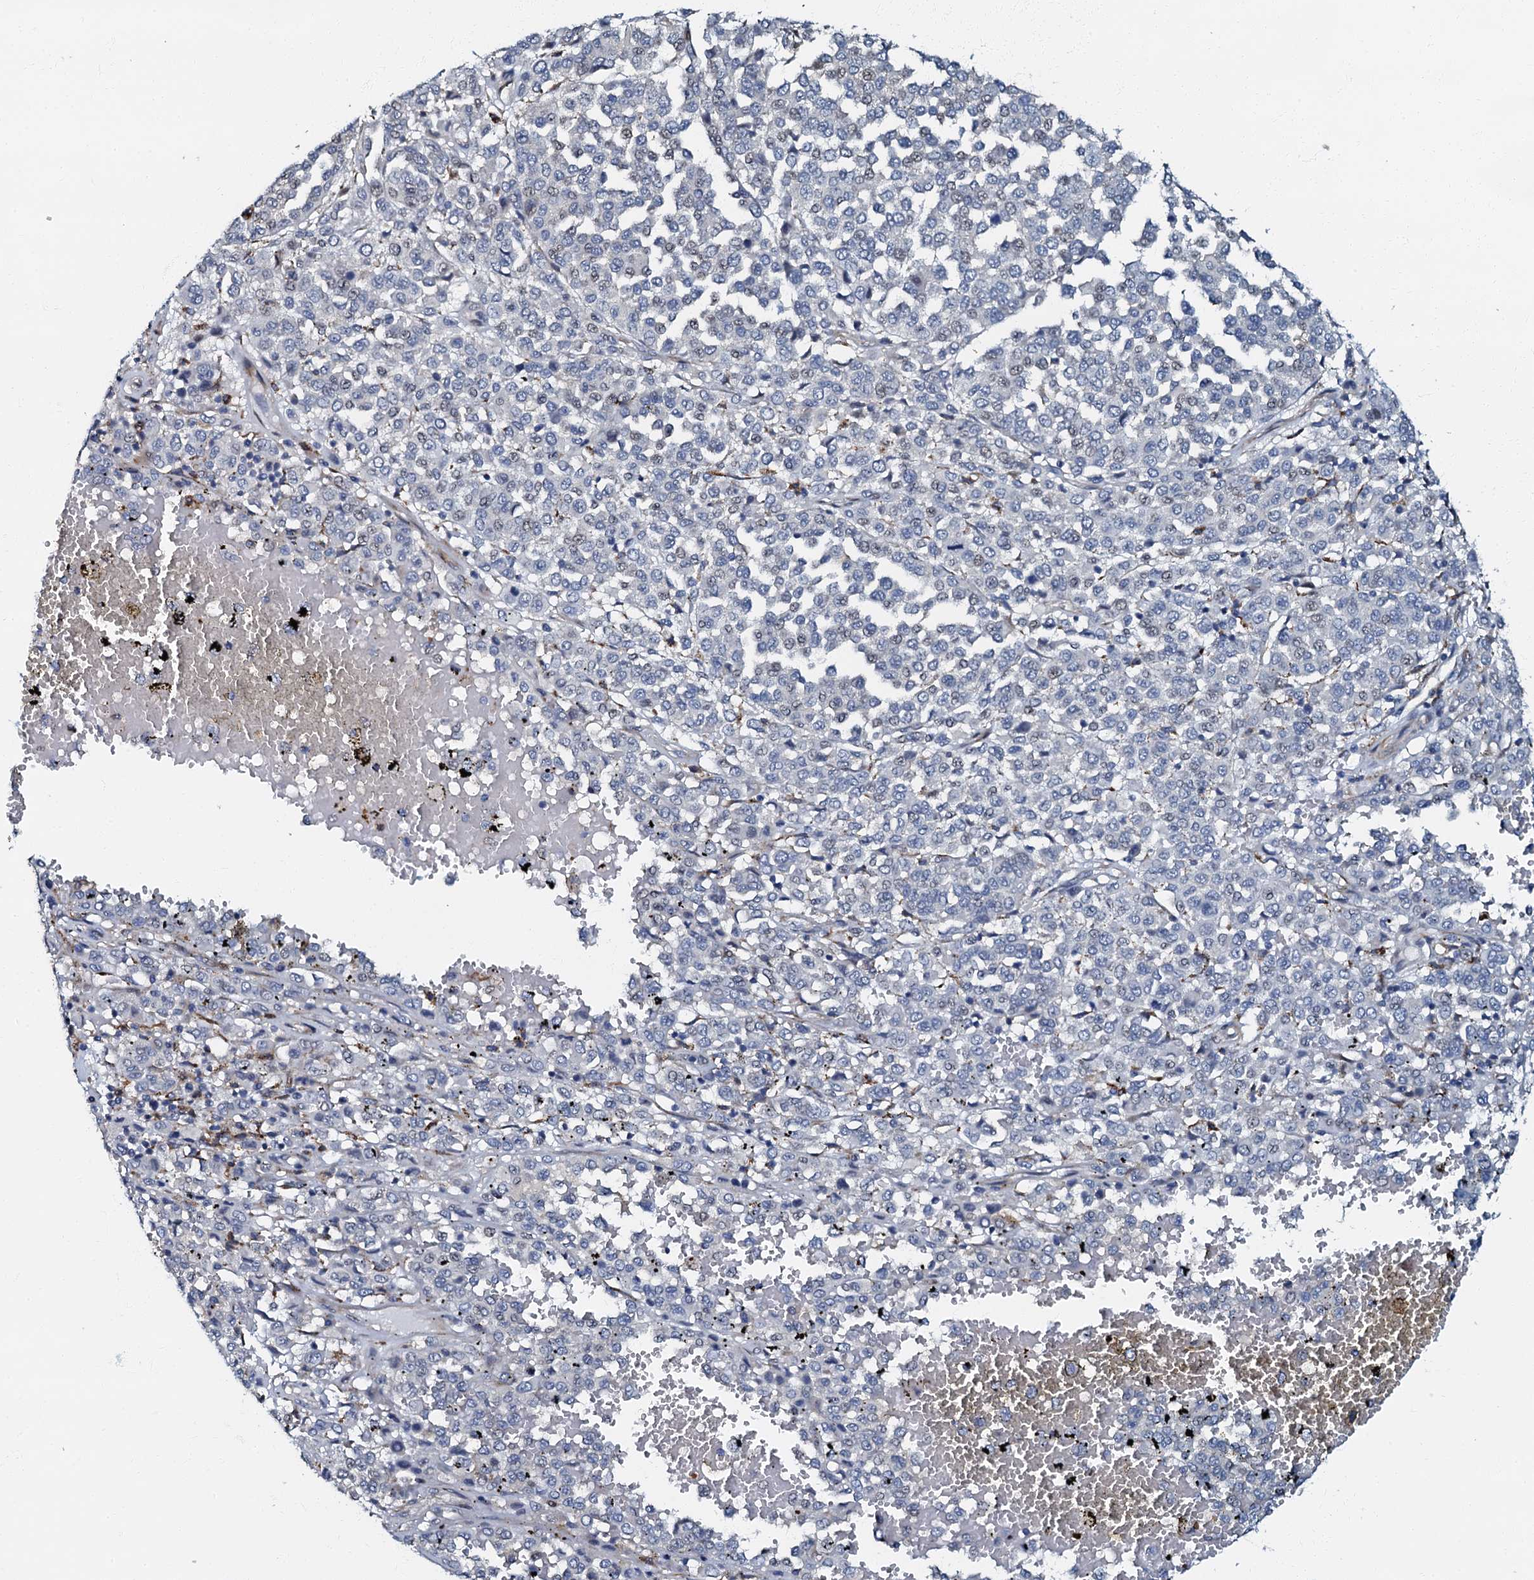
{"staining": {"intensity": "negative", "quantity": "none", "location": "none"}, "tissue": "melanoma", "cell_type": "Tumor cells", "image_type": "cancer", "snomed": [{"axis": "morphology", "description": "Malignant melanoma, Metastatic site"}, {"axis": "topography", "description": "Pancreas"}], "caption": "DAB immunohistochemical staining of melanoma reveals no significant expression in tumor cells.", "gene": "OLAH", "patient": {"sex": "female", "age": 30}}